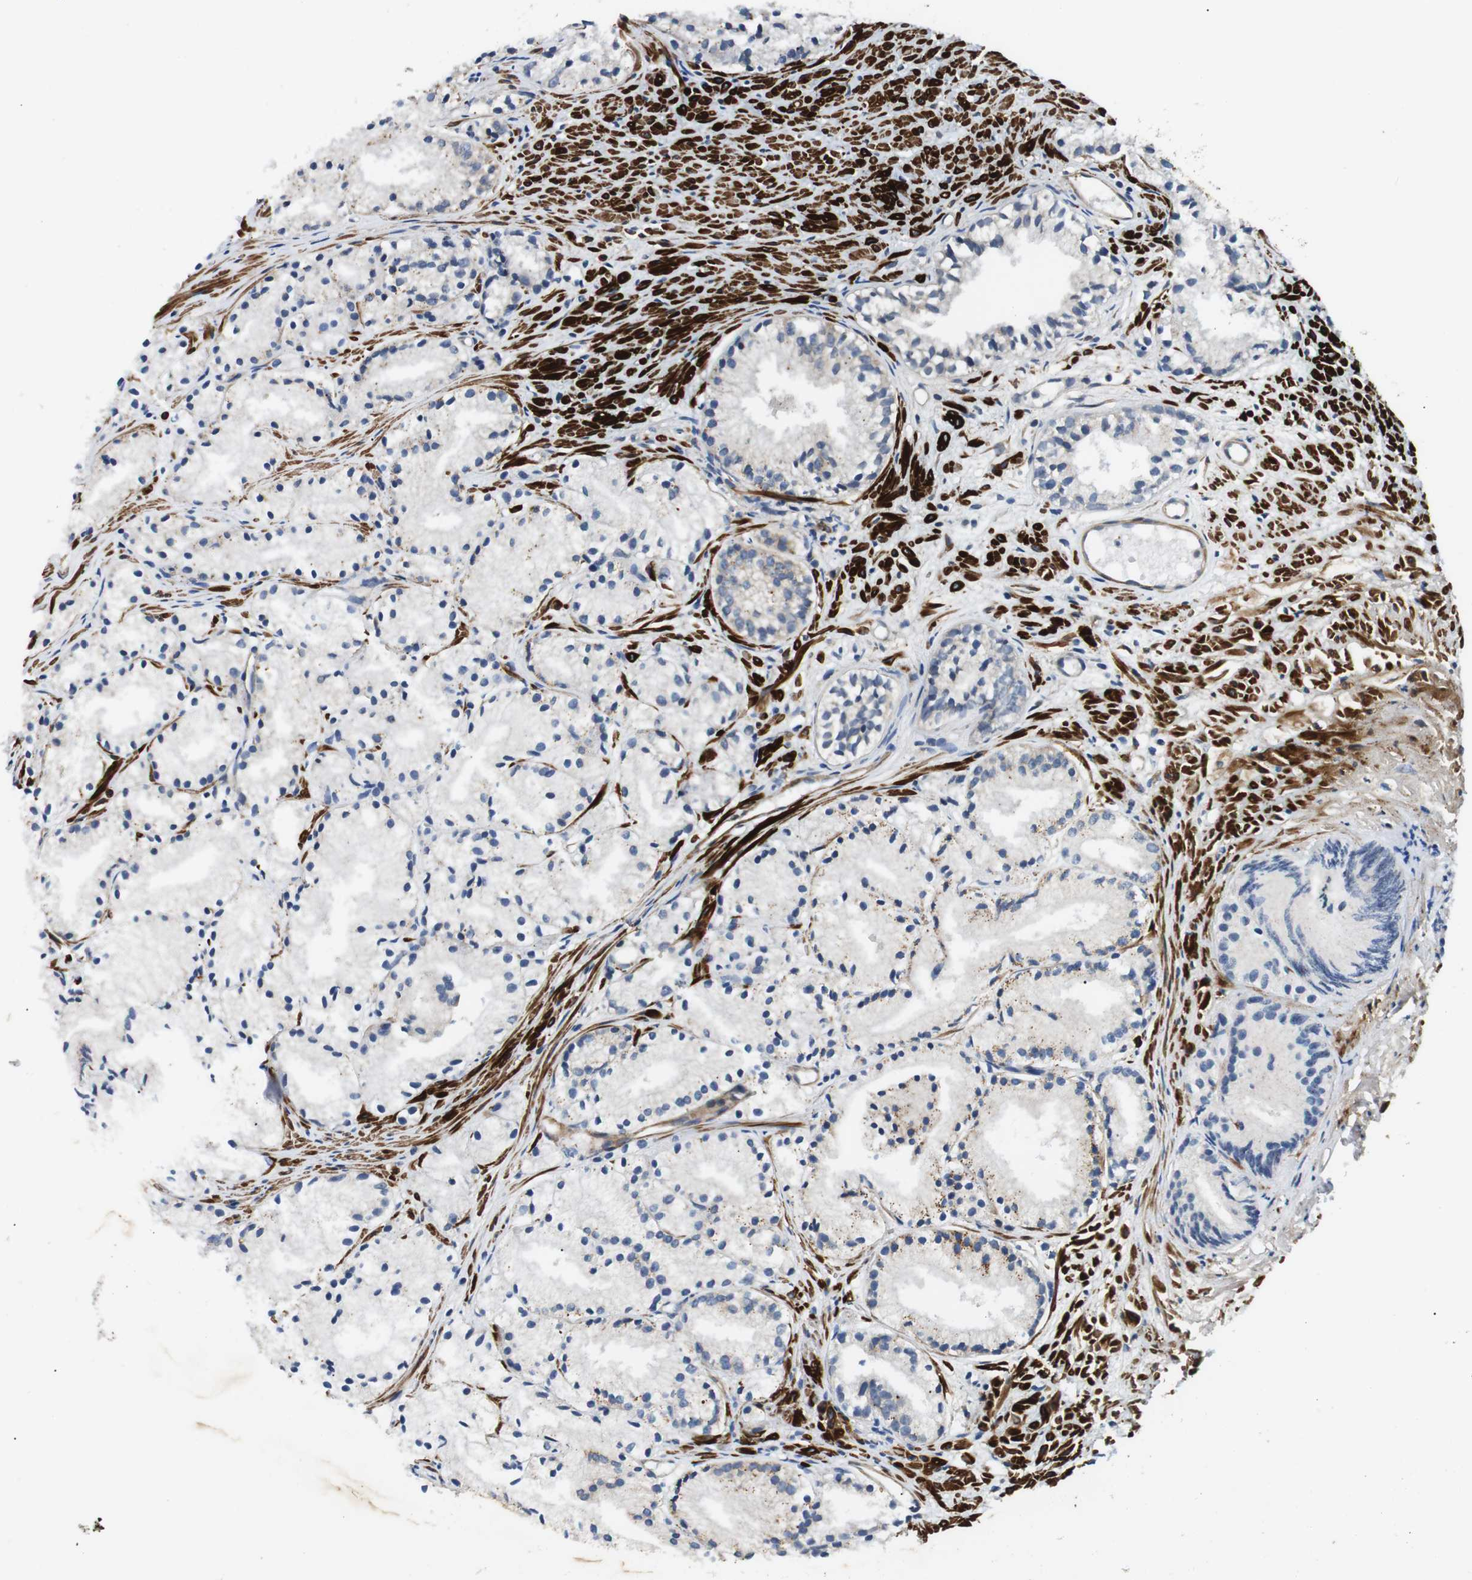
{"staining": {"intensity": "negative", "quantity": "none", "location": "none"}, "tissue": "prostate cancer", "cell_type": "Tumor cells", "image_type": "cancer", "snomed": [{"axis": "morphology", "description": "Adenocarcinoma, Low grade"}, {"axis": "topography", "description": "Prostate"}], "caption": "Immunohistochemistry (IHC) of human prostate cancer exhibits no expression in tumor cells.", "gene": "DIPK1A", "patient": {"sex": "male", "age": 72}}